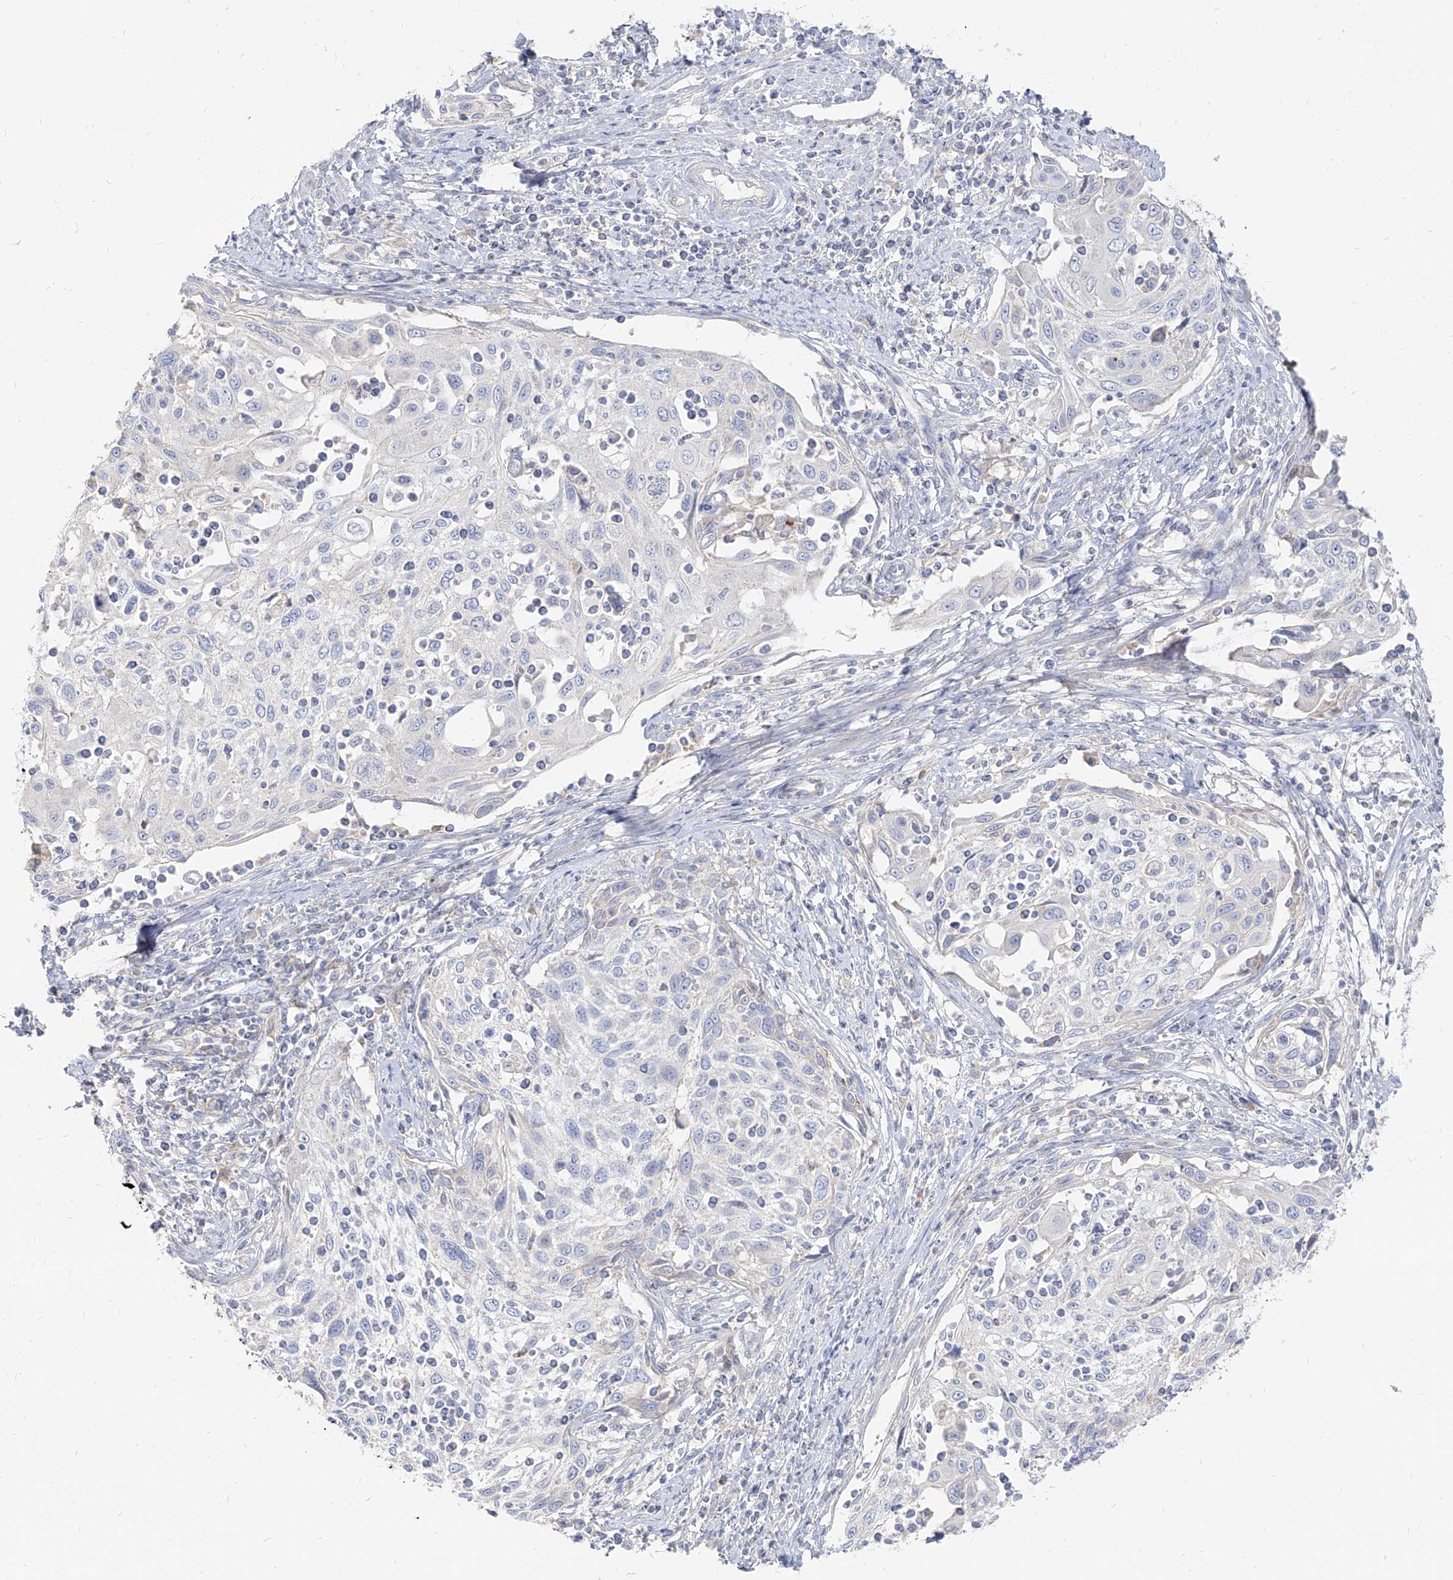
{"staining": {"intensity": "negative", "quantity": "none", "location": "none"}, "tissue": "cervical cancer", "cell_type": "Tumor cells", "image_type": "cancer", "snomed": [{"axis": "morphology", "description": "Squamous cell carcinoma, NOS"}, {"axis": "topography", "description": "Cervix"}], "caption": "The immunohistochemistry histopathology image has no significant positivity in tumor cells of cervical cancer (squamous cell carcinoma) tissue.", "gene": "RBFOX3", "patient": {"sex": "female", "age": 70}}